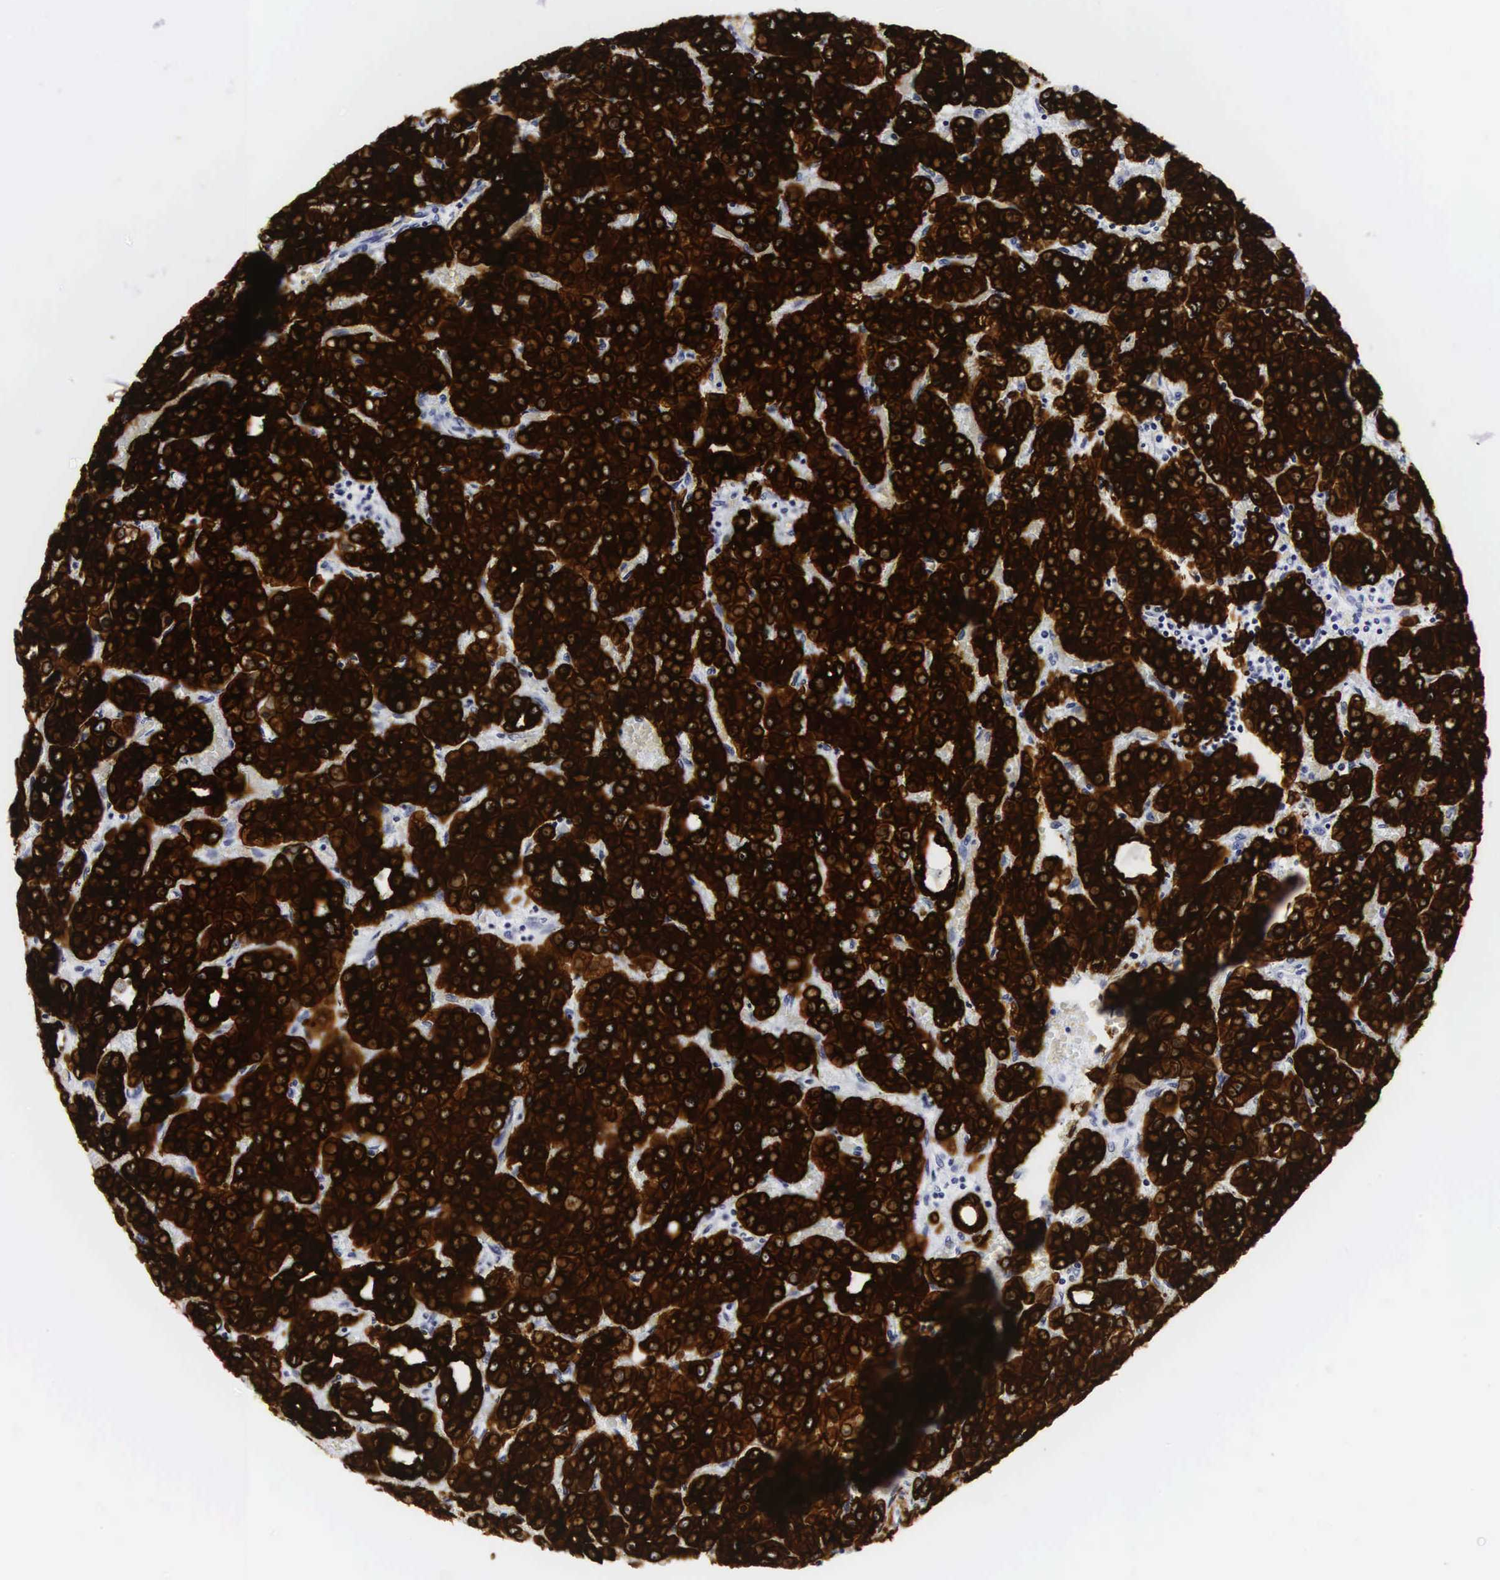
{"staining": {"intensity": "strong", "quantity": ">75%", "location": "cytoplasmic/membranous"}, "tissue": "liver cancer", "cell_type": "Tumor cells", "image_type": "cancer", "snomed": [{"axis": "morphology", "description": "Cholangiocarcinoma"}, {"axis": "topography", "description": "Liver"}], "caption": "A brown stain labels strong cytoplasmic/membranous positivity of a protein in cholangiocarcinoma (liver) tumor cells.", "gene": "KRT18", "patient": {"sex": "female", "age": 65}}